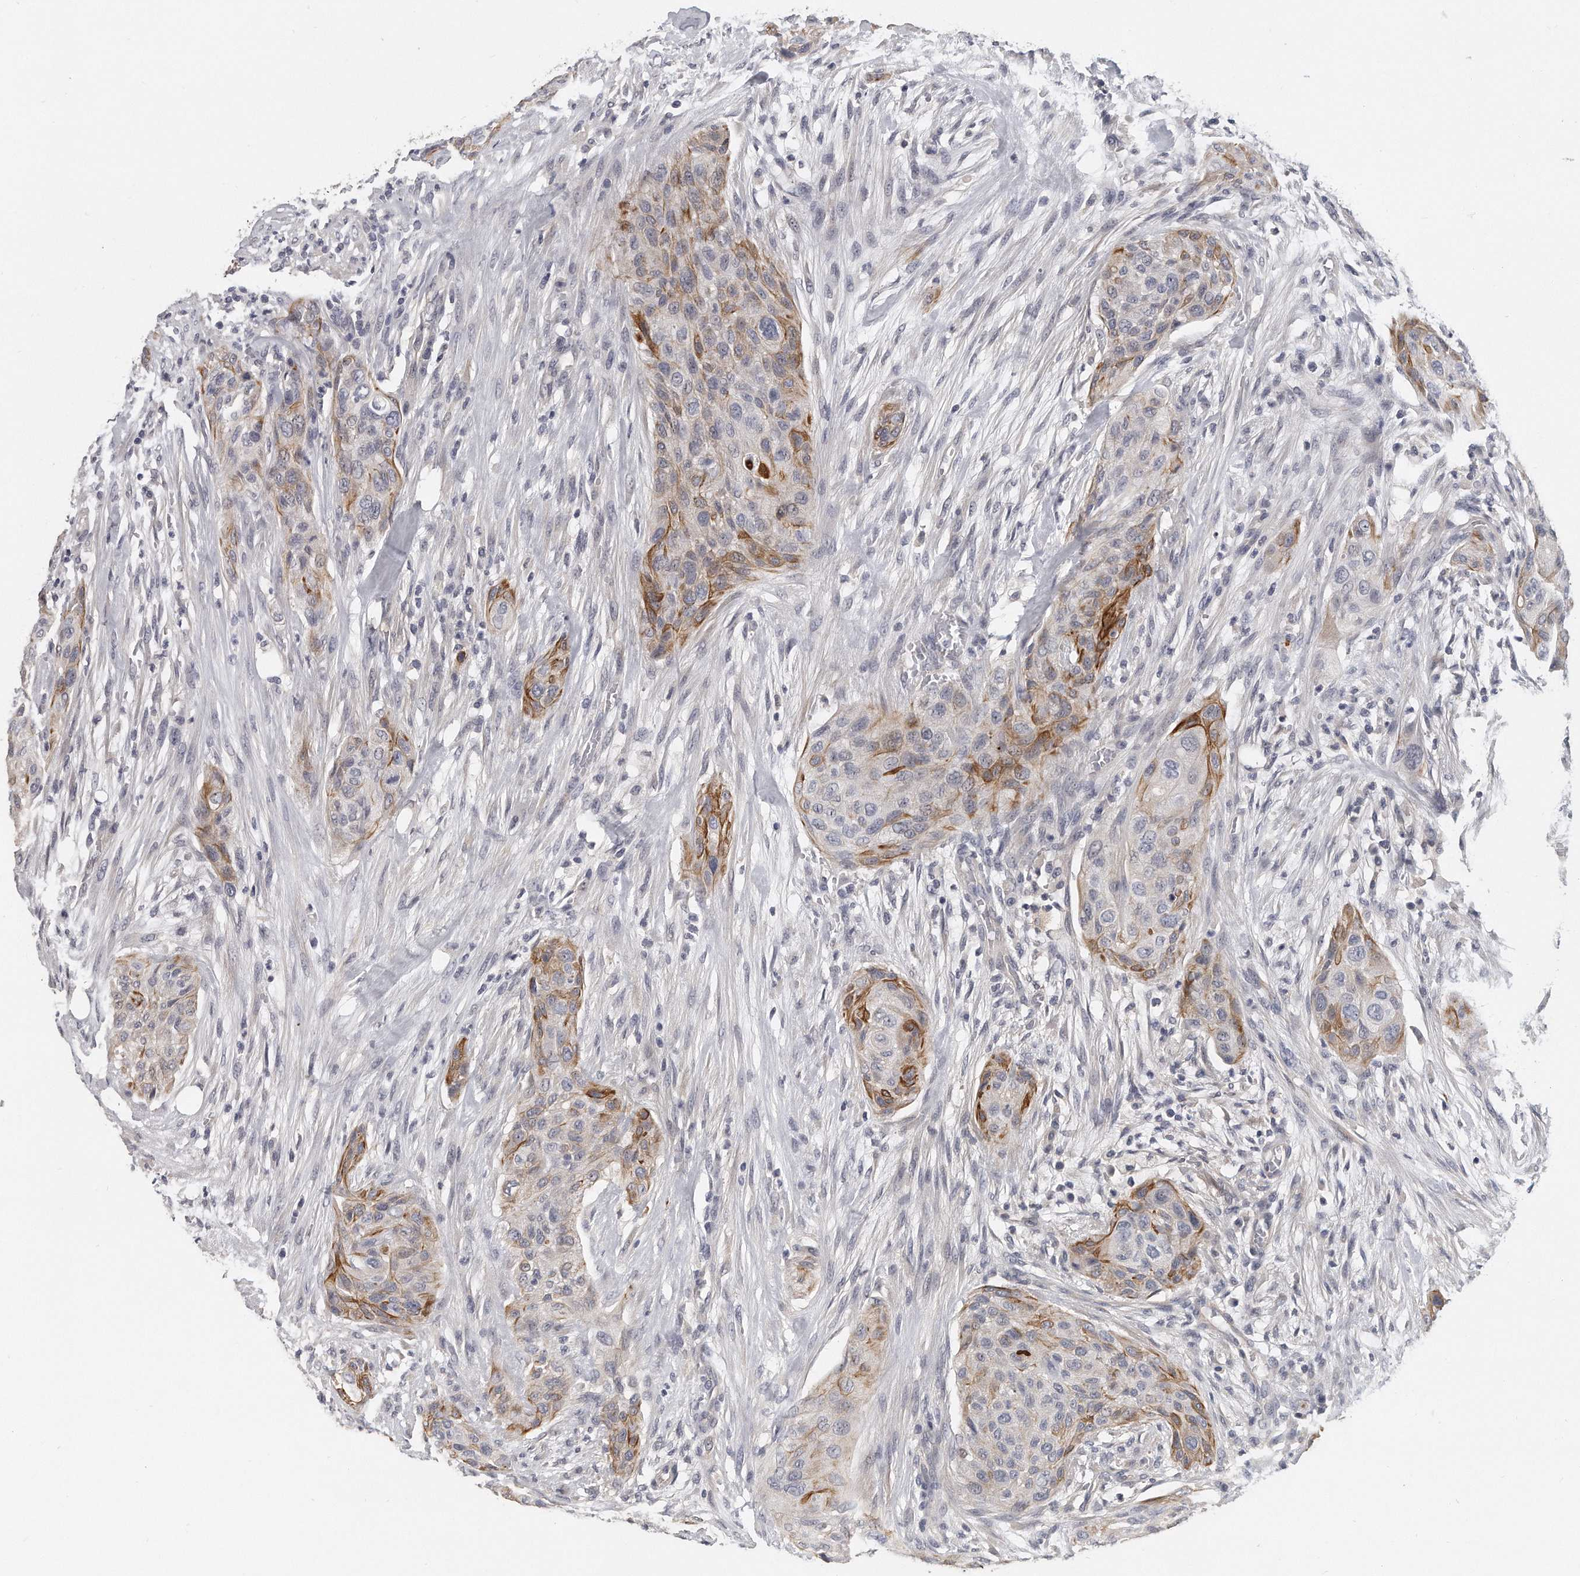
{"staining": {"intensity": "moderate", "quantity": "25%-75%", "location": "cytoplasmic/membranous"}, "tissue": "urothelial cancer", "cell_type": "Tumor cells", "image_type": "cancer", "snomed": [{"axis": "morphology", "description": "Urothelial carcinoma, High grade"}, {"axis": "topography", "description": "Urinary bladder"}], "caption": "Immunohistochemistry (IHC) staining of high-grade urothelial carcinoma, which demonstrates medium levels of moderate cytoplasmic/membranous expression in about 25%-75% of tumor cells indicating moderate cytoplasmic/membranous protein expression. The staining was performed using DAB (brown) for protein detection and nuclei were counterstained in hematoxylin (blue).", "gene": "KLHL7", "patient": {"sex": "male", "age": 35}}